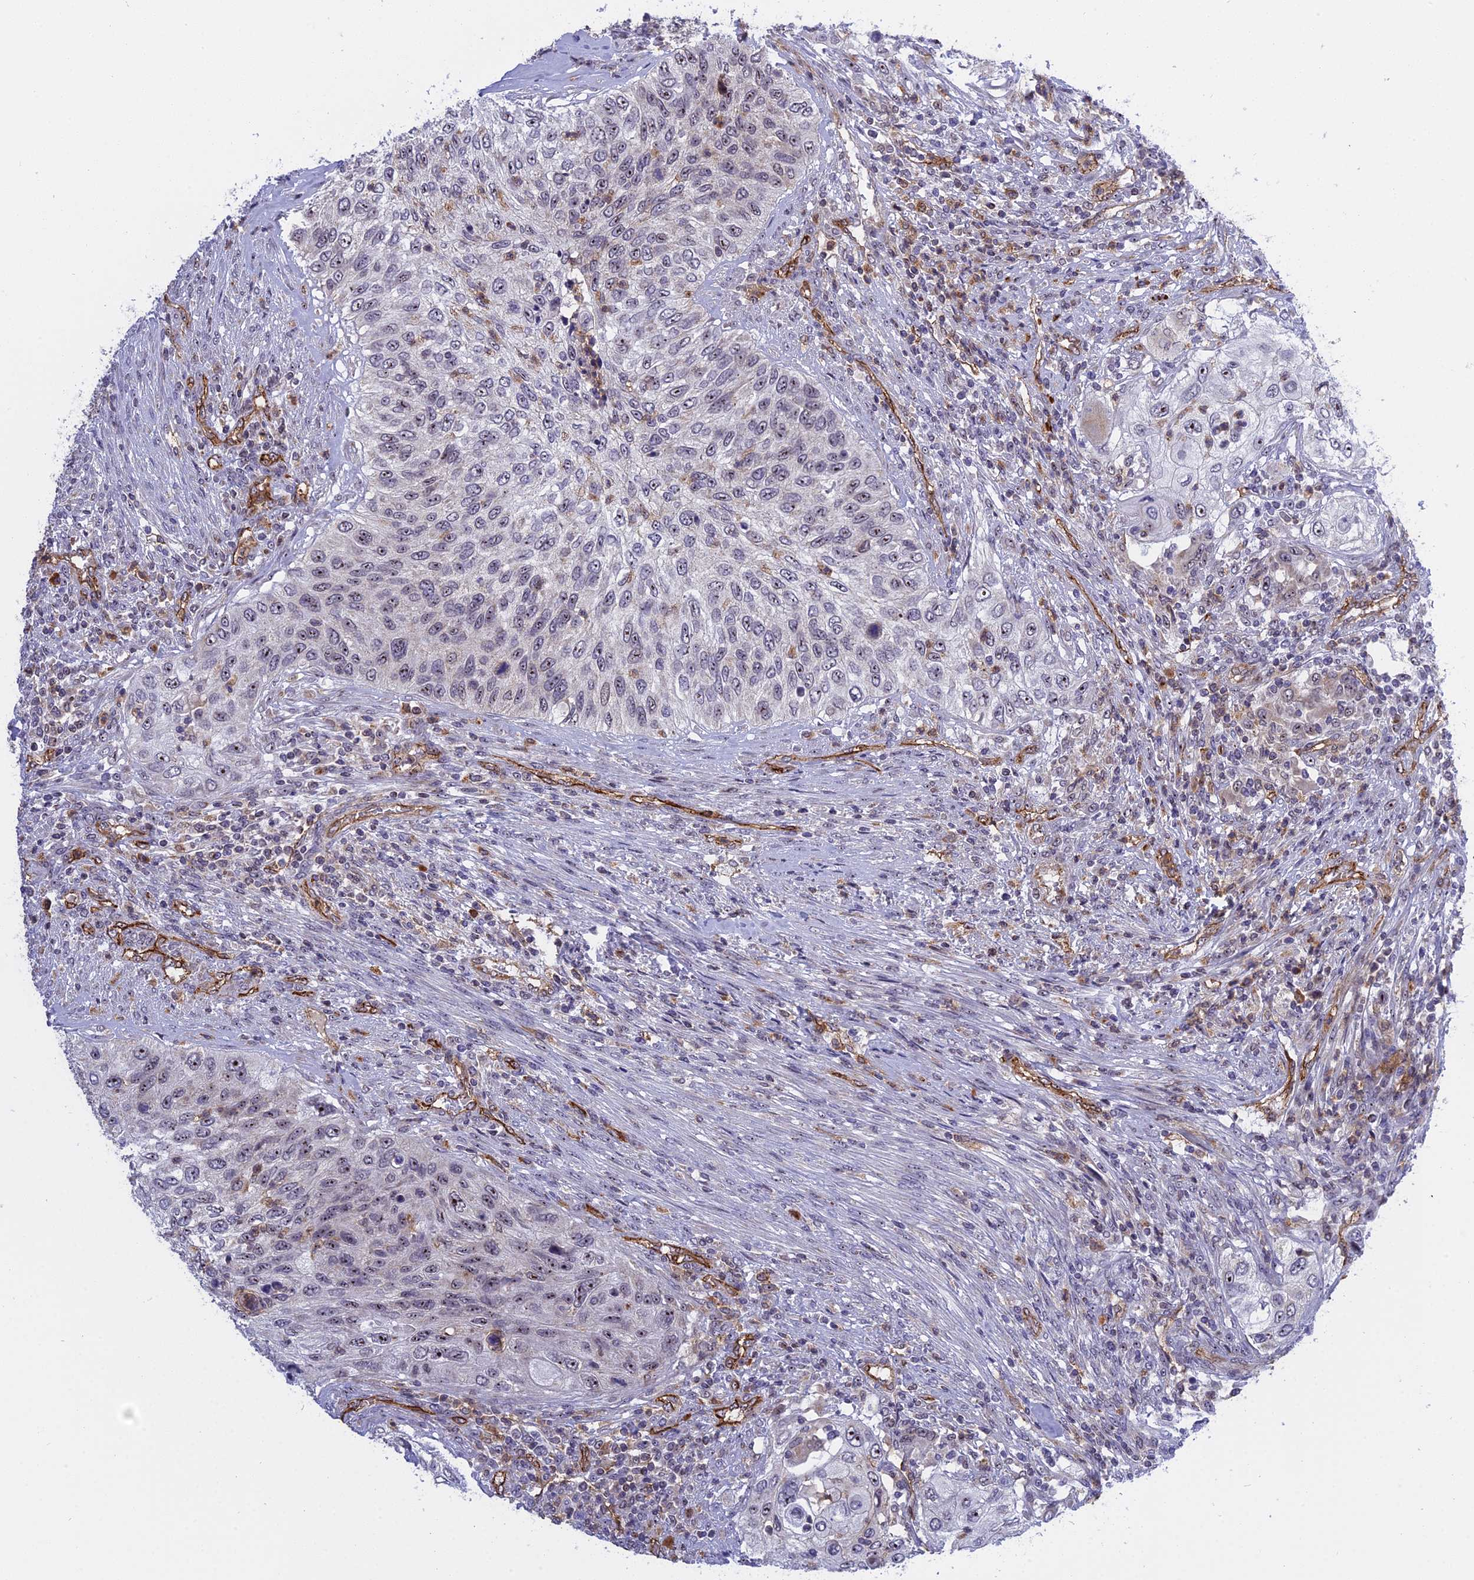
{"staining": {"intensity": "weak", "quantity": "25%-75%", "location": "cytoplasmic/membranous,nuclear"}, "tissue": "urothelial cancer", "cell_type": "Tumor cells", "image_type": "cancer", "snomed": [{"axis": "morphology", "description": "Urothelial carcinoma, High grade"}, {"axis": "topography", "description": "Urinary bladder"}], "caption": "Immunohistochemical staining of human urothelial cancer shows low levels of weak cytoplasmic/membranous and nuclear protein staining in about 25%-75% of tumor cells.", "gene": "MPND", "patient": {"sex": "female", "age": 60}}